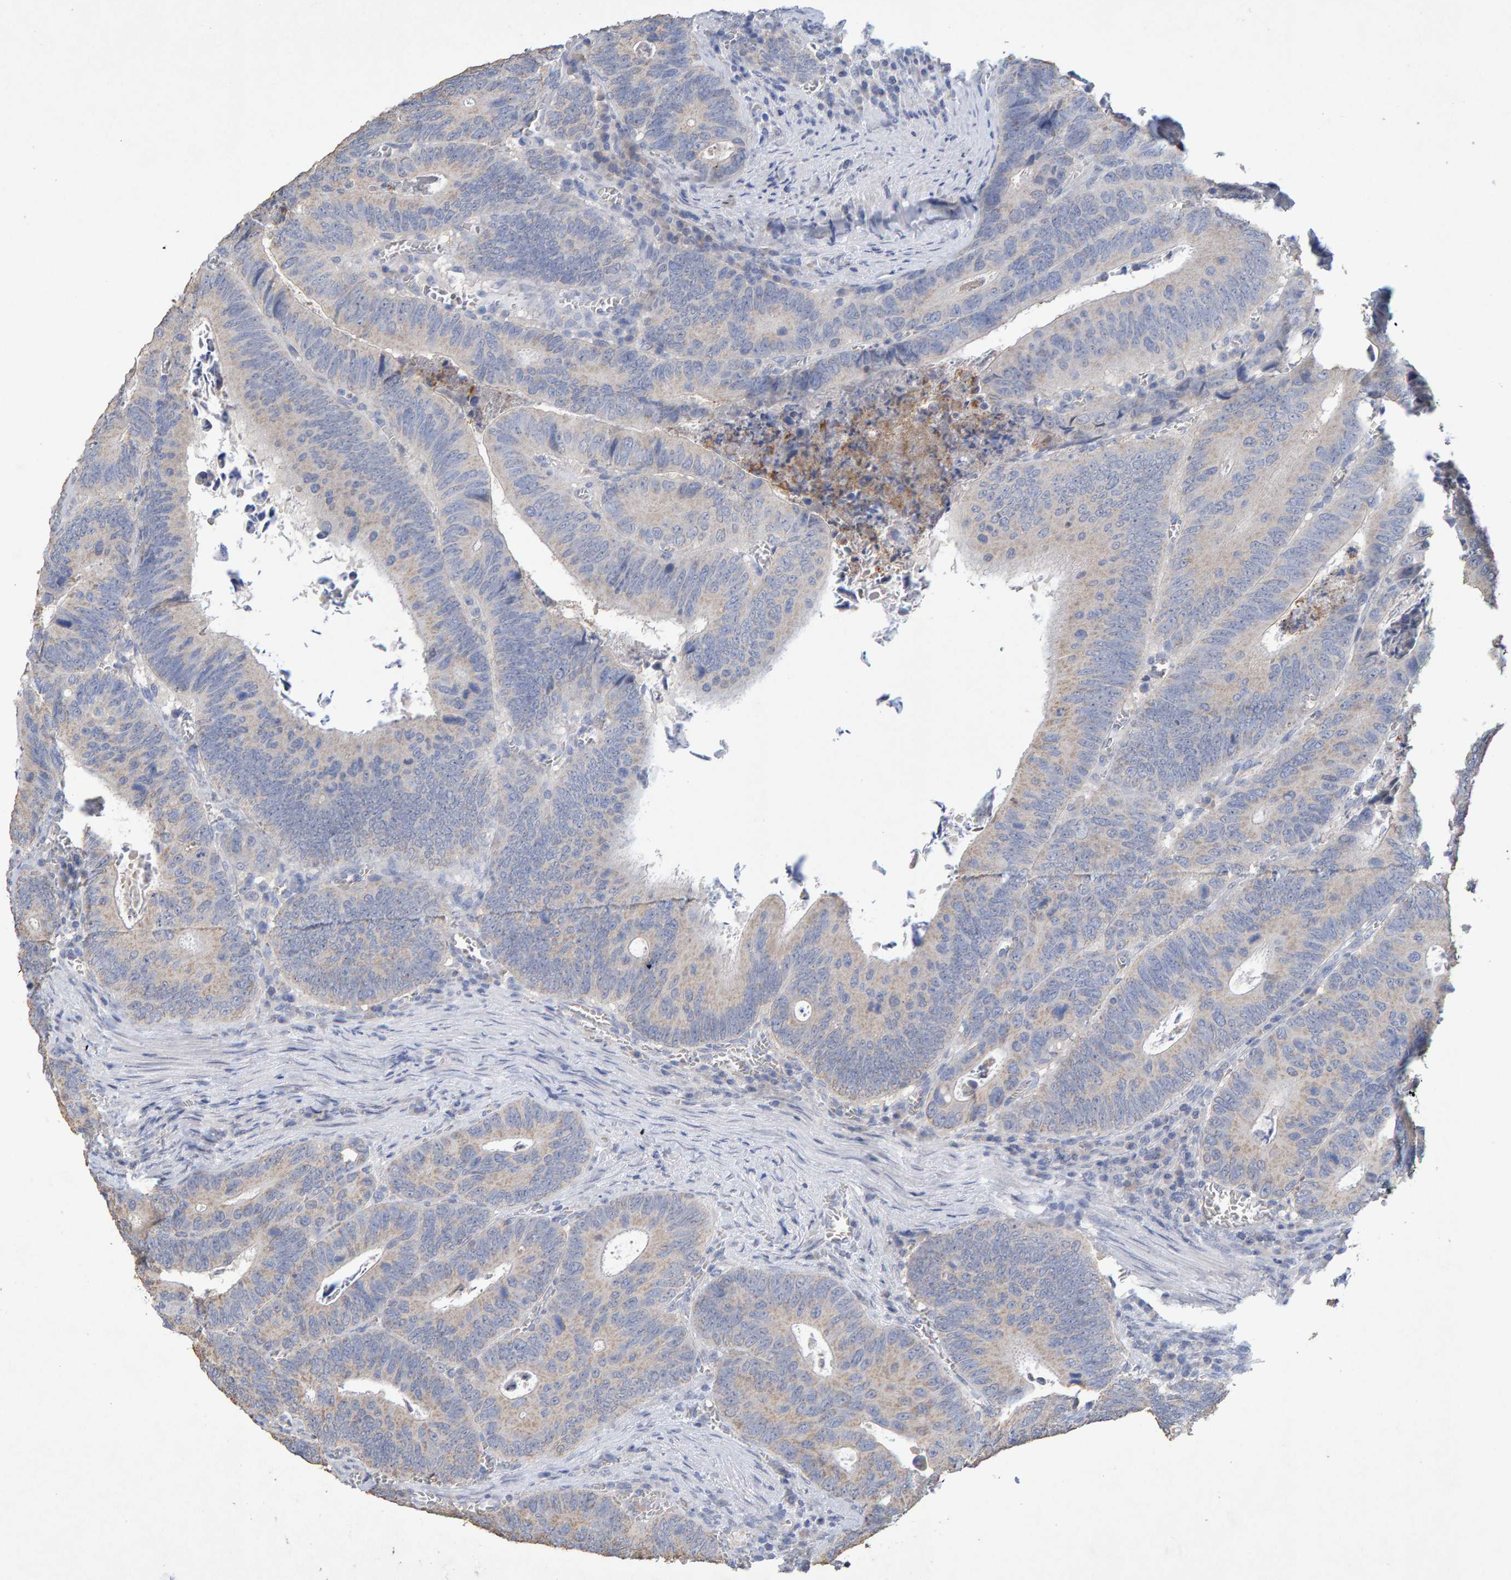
{"staining": {"intensity": "weak", "quantity": "25%-75%", "location": "cytoplasmic/membranous"}, "tissue": "colorectal cancer", "cell_type": "Tumor cells", "image_type": "cancer", "snomed": [{"axis": "morphology", "description": "Inflammation, NOS"}, {"axis": "morphology", "description": "Adenocarcinoma, NOS"}, {"axis": "topography", "description": "Colon"}], "caption": "Protein expression analysis of adenocarcinoma (colorectal) shows weak cytoplasmic/membranous staining in approximately 25%-75% of tumor cells.", "gene": "CTH", "patient": {"sex": "male", "age": 72}}